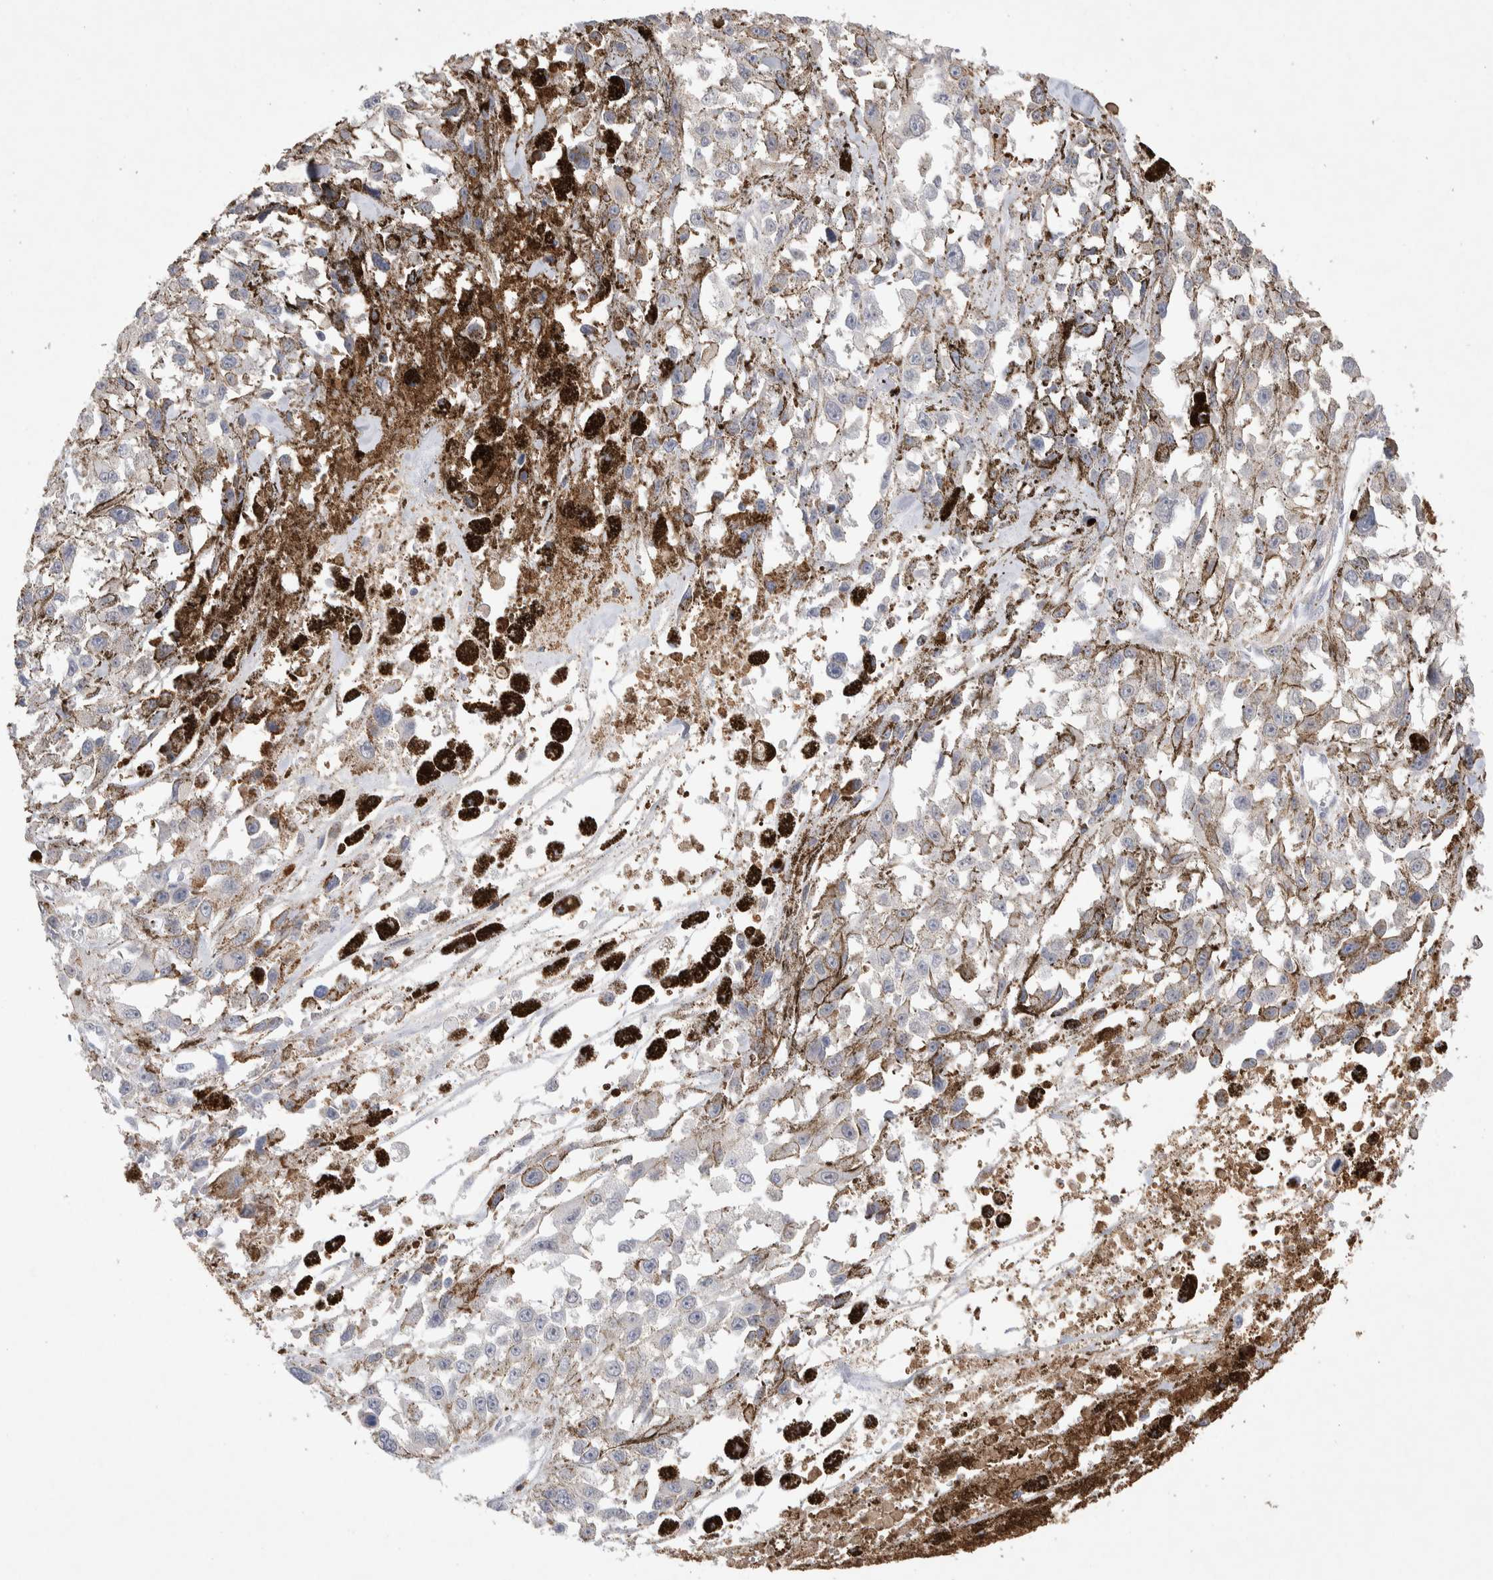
{"staining": {"intensity": "negative", "quantity": "none", "location": "none"}, "tissue": "melanoma", "cell_type": "Tumor cells", "image_type": "cancer", "snomed": [{"axis": "morphology", "description": "Malignant melanoma, Metastatic site"}, {"axis": "topography", "description": "Lymph node"}], "caption": "Human melanoma stained for a protein using immunohistochemistry shows no positivity in tumor cells.", "gene": "FFAR2", "patient": {"sex": "male", "age": 59}}